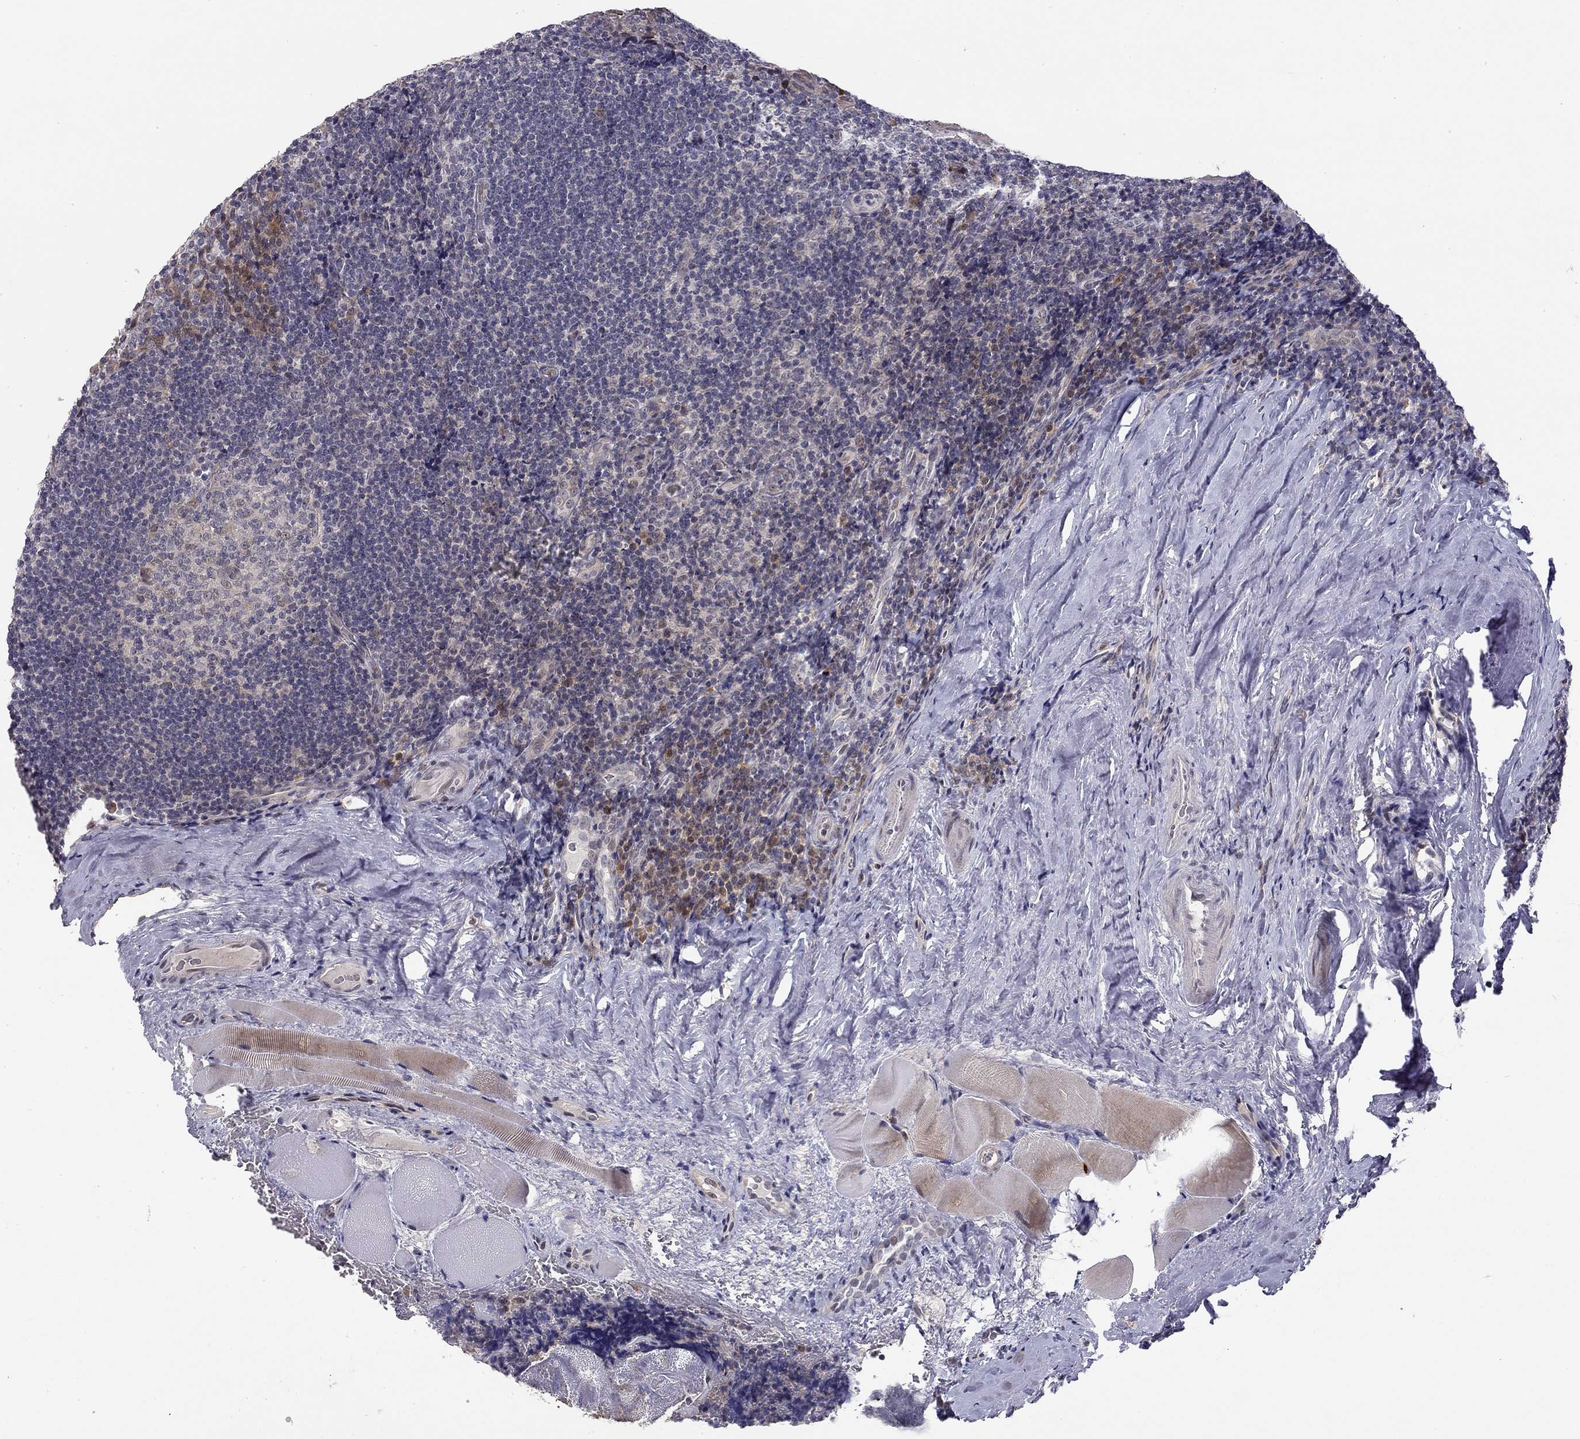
{"staining": {"intensity": "negative", "quantity": "none", "location": "none"}, "tissue": "tonsil", "cell_type": "Germinal center cells", "image_type": "normal", "snomed": [{"axis": "morphology", "description": "Normal tissue, NOS"}, {"axis": "morphology", "description": "Inflammation, NOS"}, {"axis": "topography", "description": "Tonsil"}], "caption": "Immunohistochemistry histopathology image of normal tonsil stained for a protein (brown), which demonstrates no staining in germinal center cells. The staining is performed using DAB brown chromogen with nuclei counter-stained in using hematoxylin.", "gene": "STXBP6", "patient": {"sex": "female", "age": 31}}